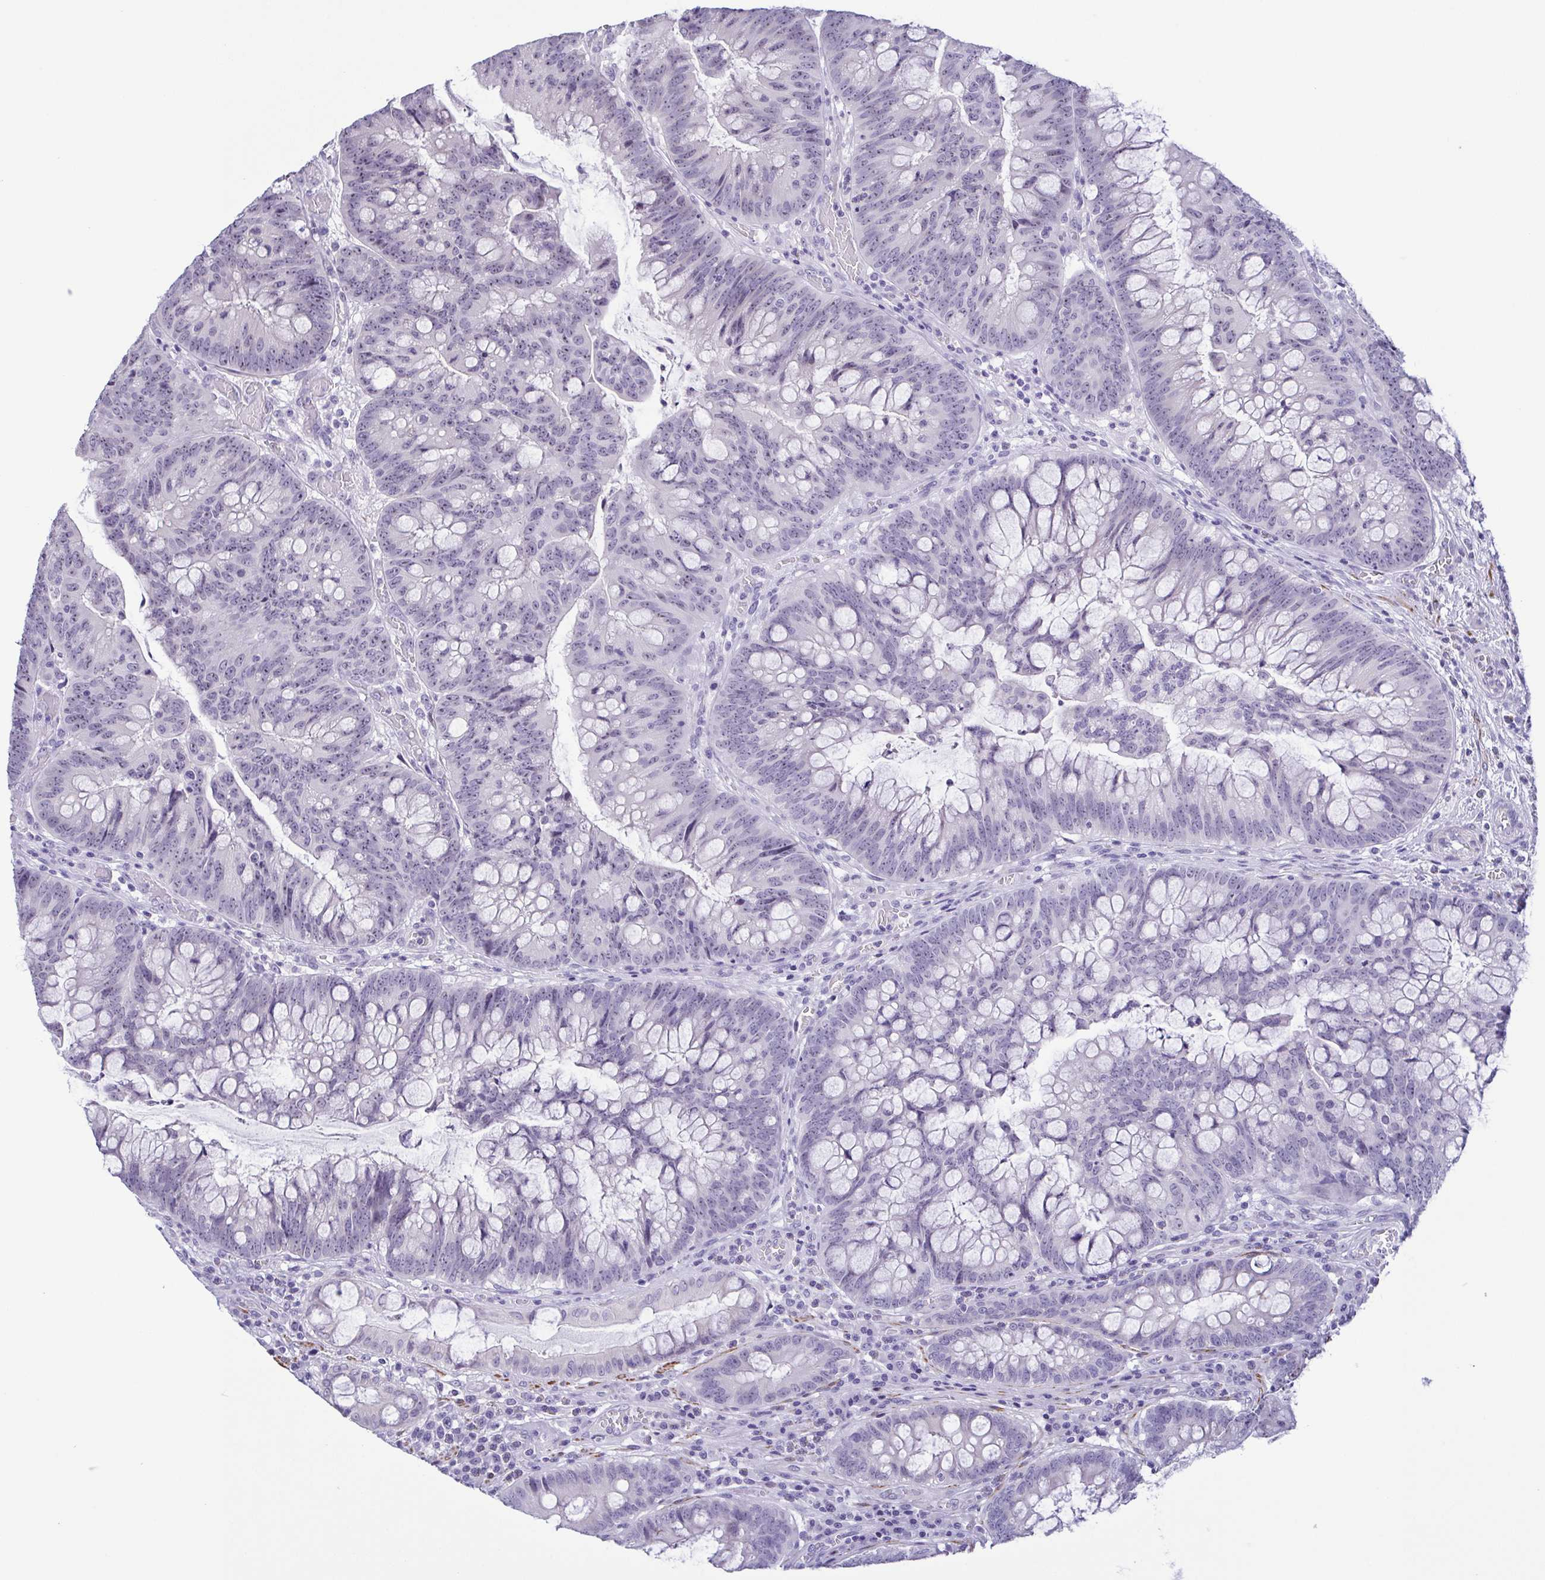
{"staining": {"intensity": "weak", "quantity": "<25%", "location": "nuclear"}, "tissue": "colorectal cancer", "cell_type": "Tumor cells", "image_type": "cancer", "snomed": [{"axis": "morphology", "description": "Adenocarcinoma, NOS"}, {"axis": "topography", "description": "Colon"}], "caption": "Immunohistochemistry (IHC) image of adenocarcinoma (colorectal) stained for a protein (brown), which reveals no expression in tumor cells.", "gene": "MYL7", "patient": {"sex": "male", "age": 62}}